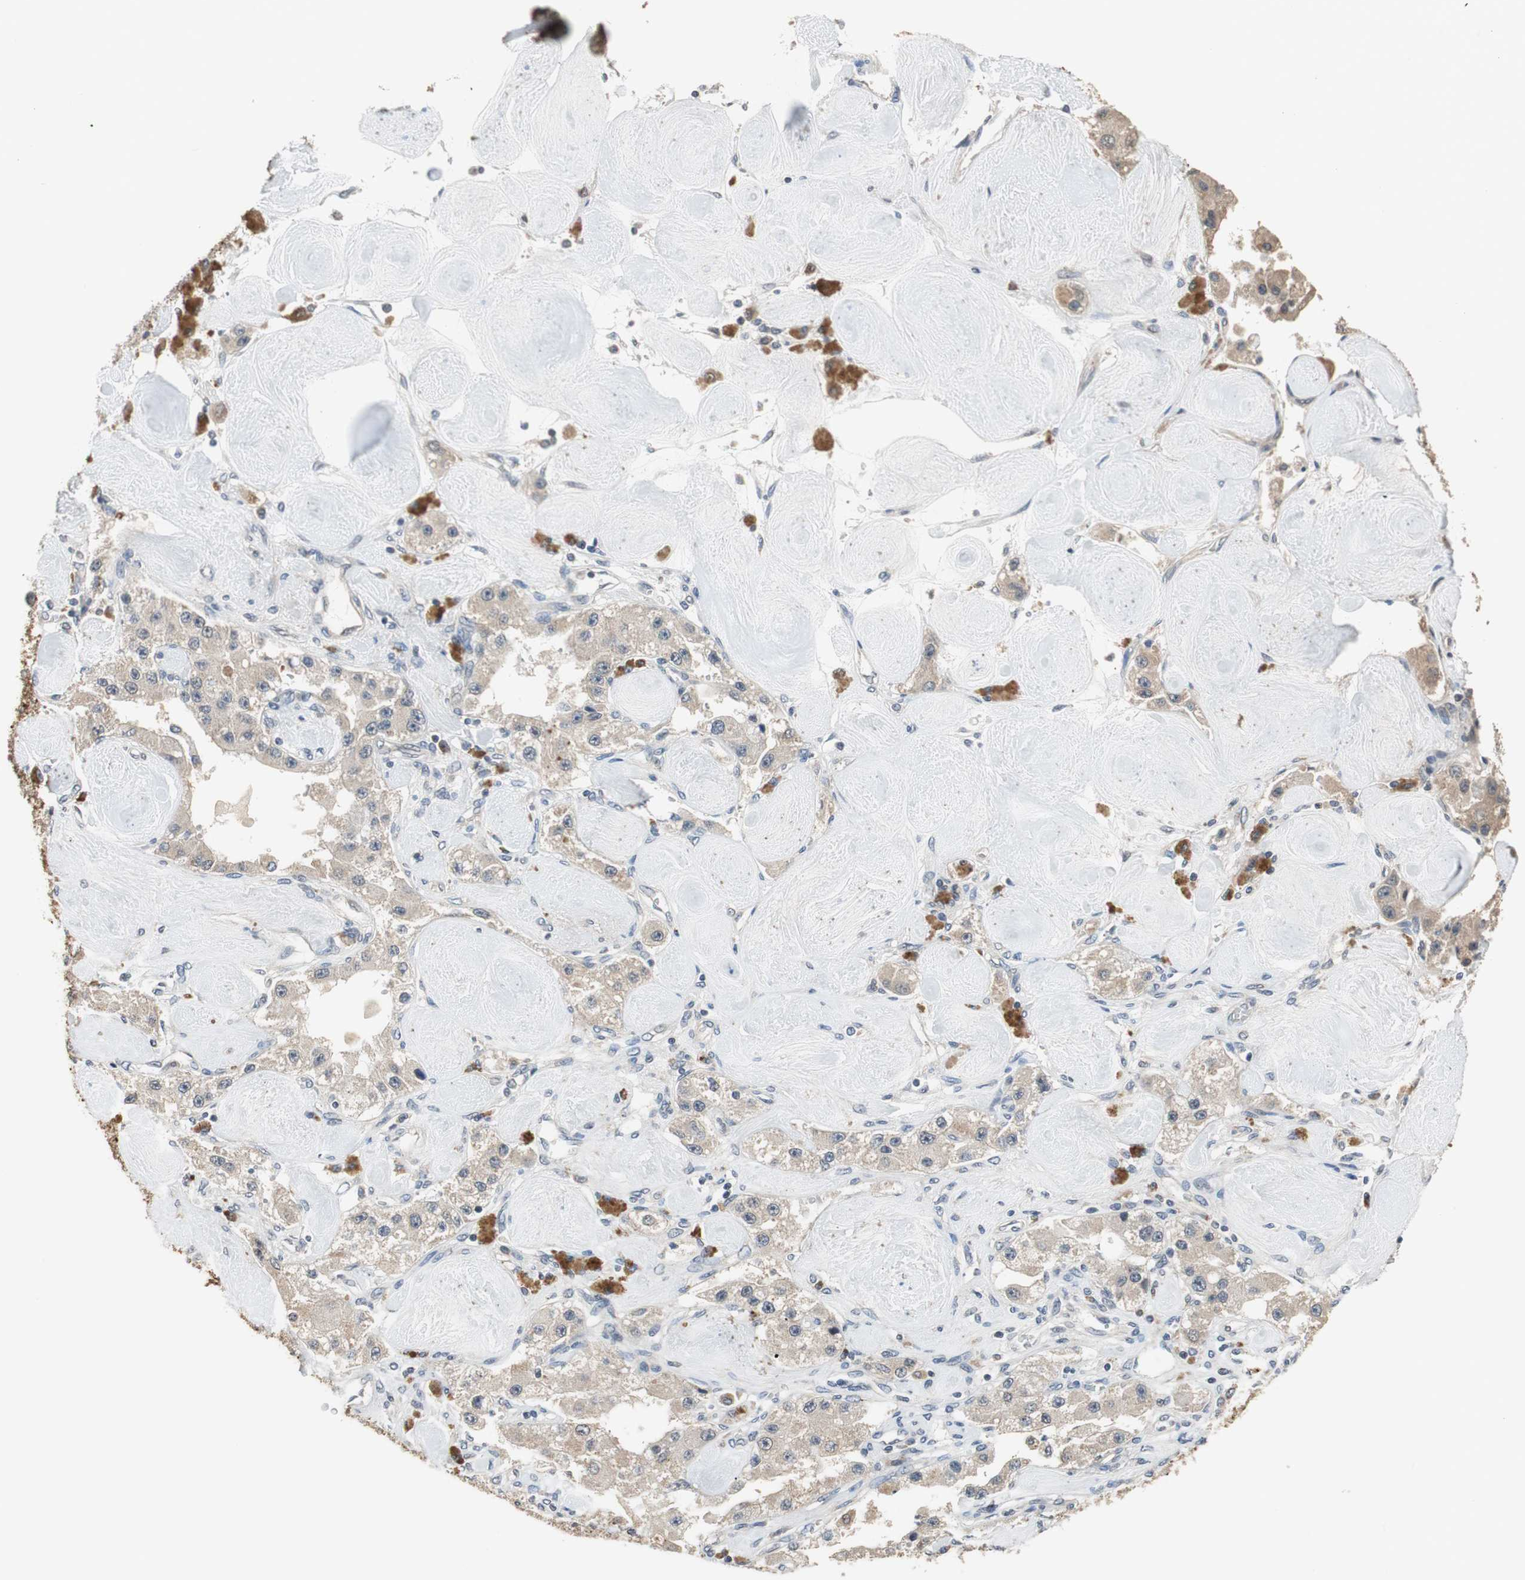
{"staining": {"intensity": "negative", "quantity": "none", "location": "none"}, "tissue": "carcinoid", "cell_type": "Tumor cells", "image_type": "cancer", "snomed": [{"axis": "morphology", "description": "Carcinoid, malignant, NOS"}, {"axis": "topography", "description": "Pancreas"}], "caption": "A micrograph of malignant carcinoid stained for a protein reveals no brown staining in tumor cells.", "gene": "PI4KB", "patient": {"sex": "male", "age": 41}}